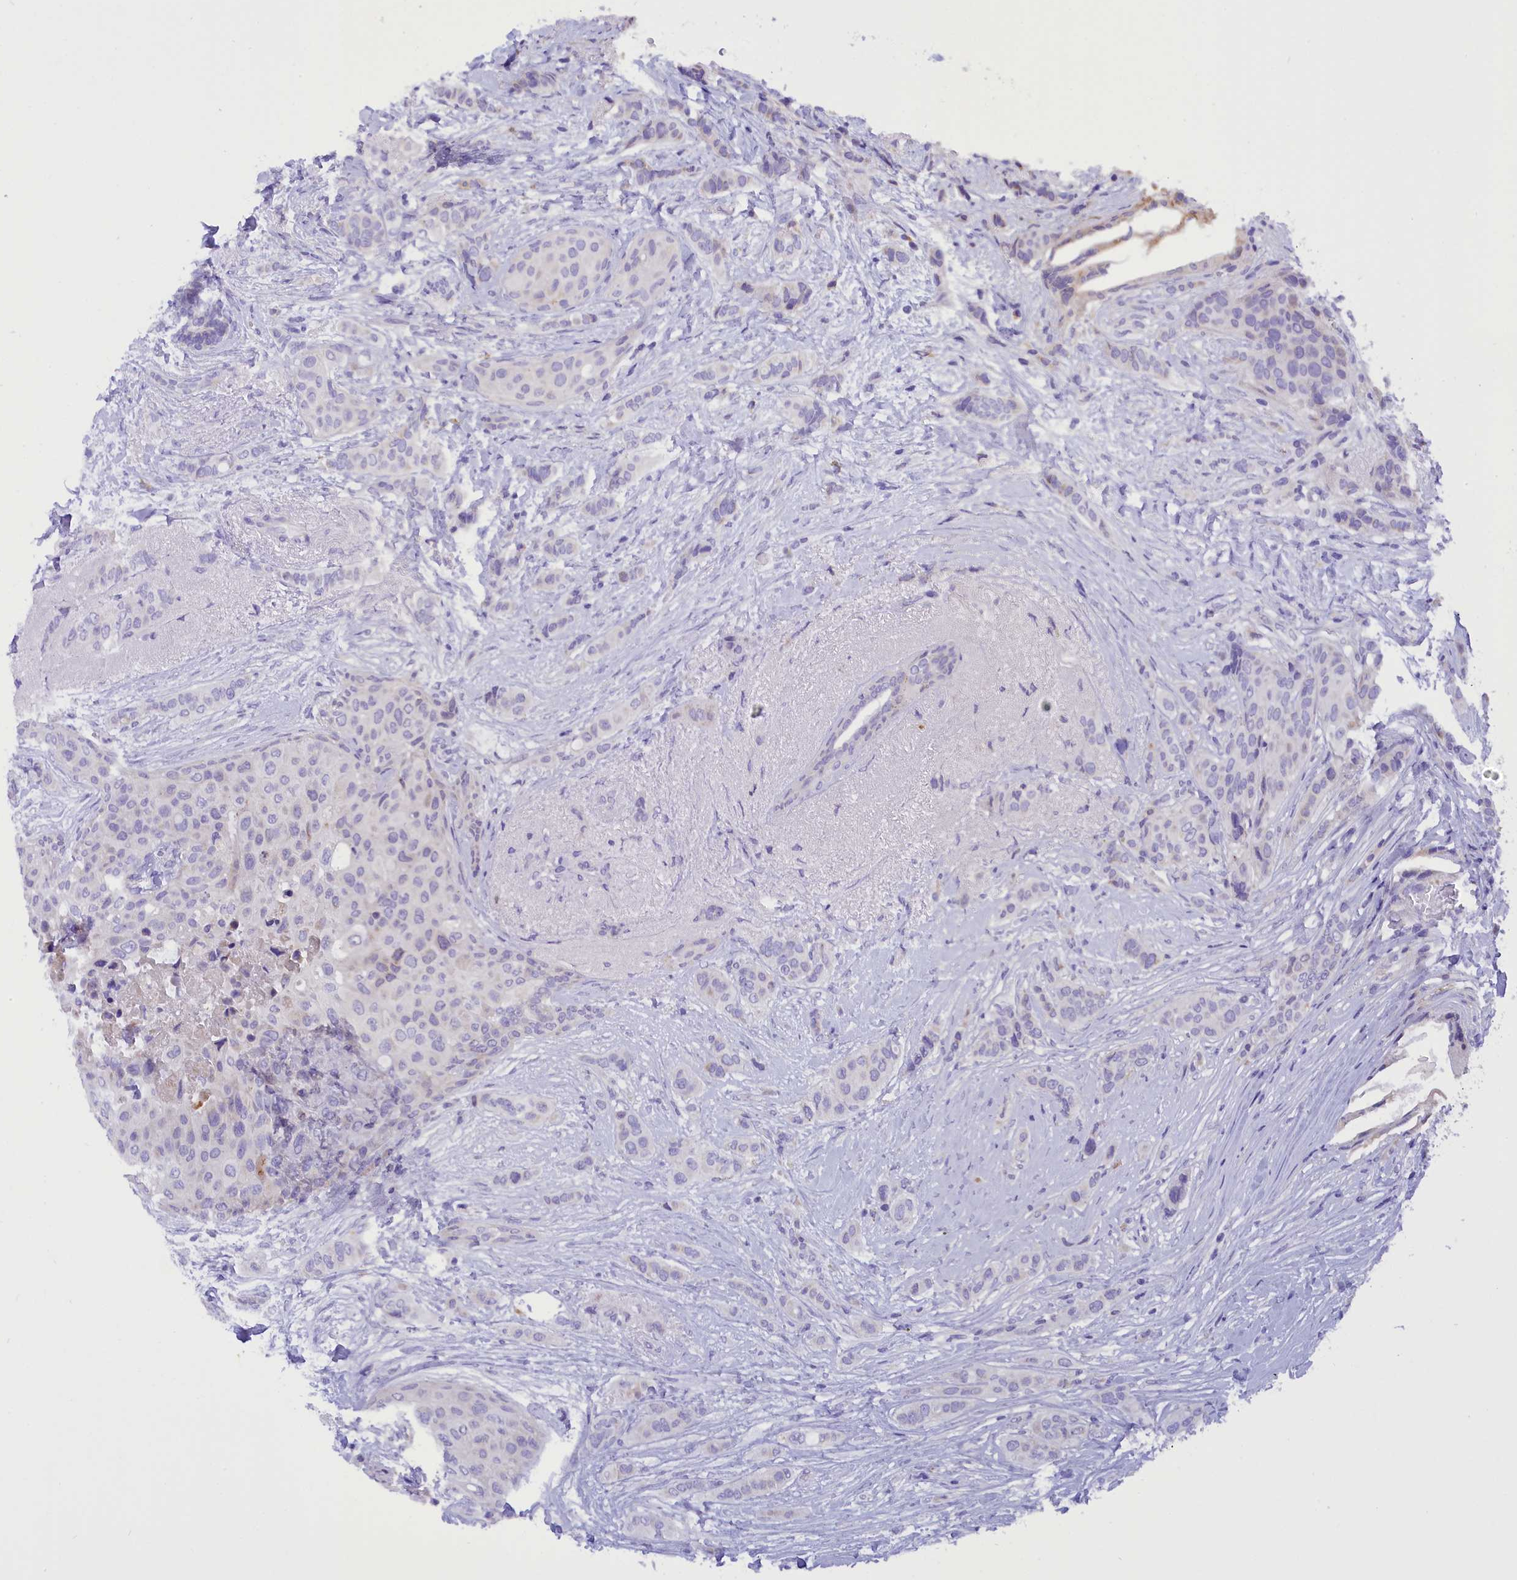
{"staining": {"intensity": "negative", "quantity": "none", "location": "none"}, "tissue": "breast cancer", "cell_type": "Tumor cells", "image_type": "cancer", "snomed": [{"axis": "morphology", "description": "Lobular carcinoma"}, {"axis": "topography", "description": "Breast"}], "caption": "DAB (3,3'-diaminobenzidine) immunohistochemical staining of breast cancer shows no significant positivity in tumor cells.", "gene": "COL6A5", "patient": {"sex": "female", "age": 51}}